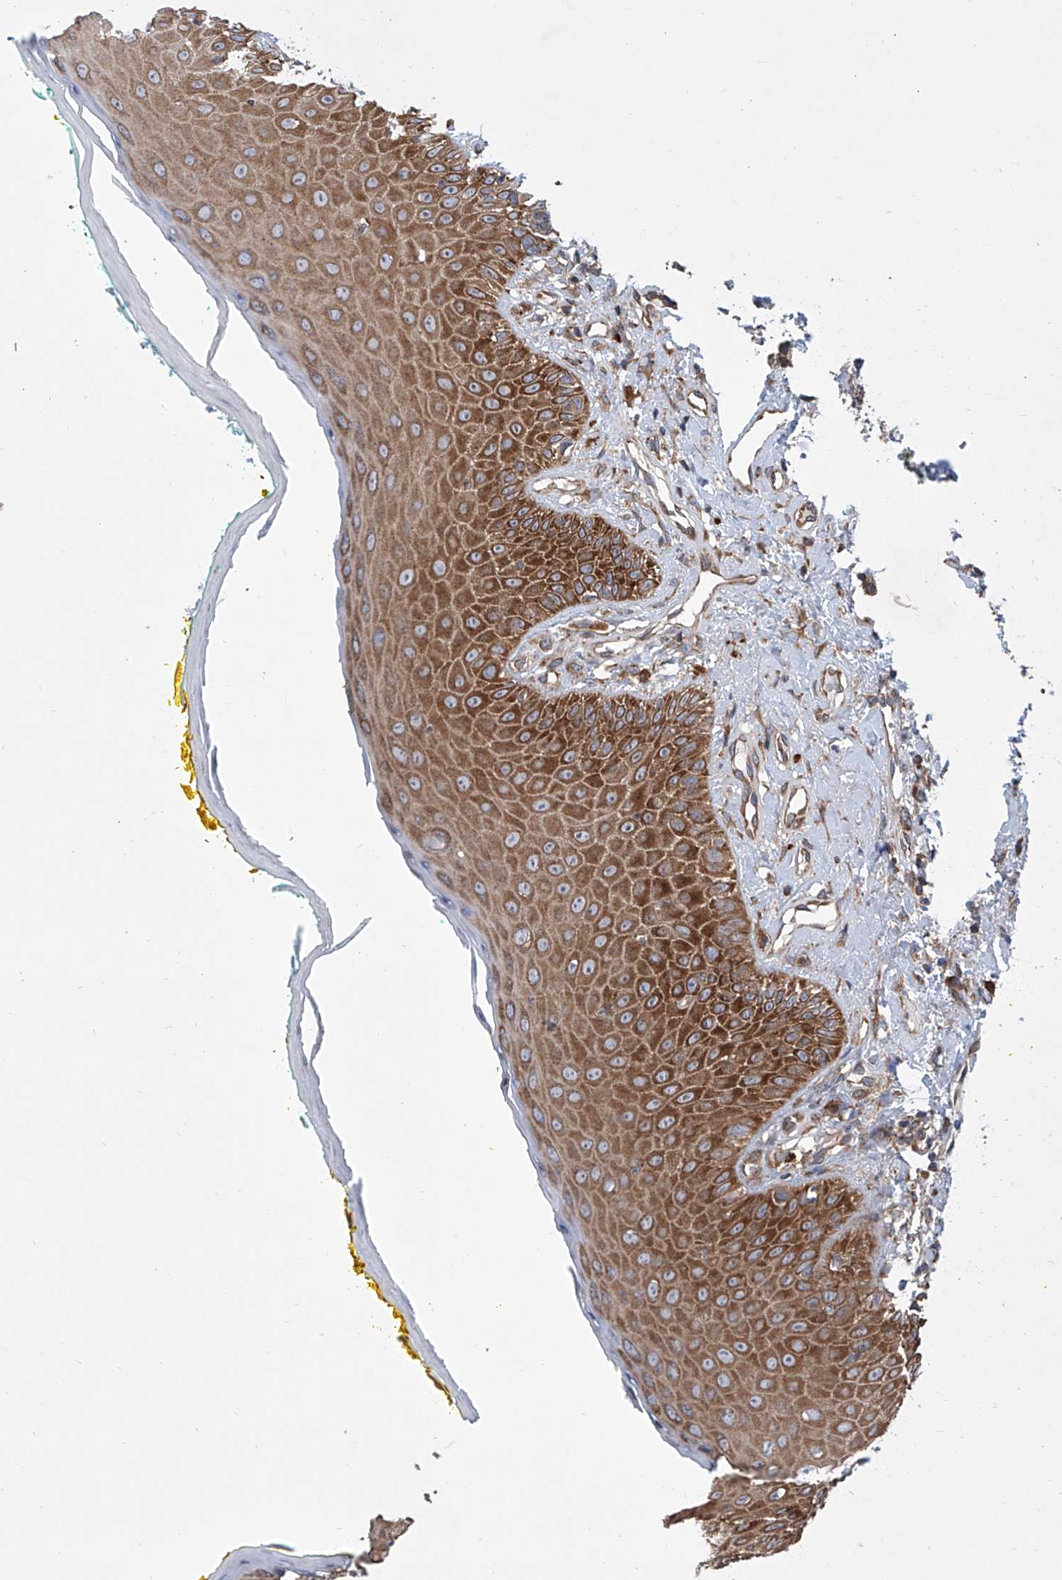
{"staining": {"intensity": "strong", "quantity": ">75%", "location": "cytoplasmic/membranous"}, "tissue": "oral mucosa", "cell_type": "Squamous epithelial cells", "image_type": "normal", "snomed": [{"axis": "morphology", "description": "Normal tissue, NOS"}, {"axis": "topography", "description": "Oral tissue"}], "caption": "This is a micrograph of immunohistochemistry (IHC) staining of normal oral mucosa, which shows strong expression in the cytoplasmic/membranous of squamous epithelial cells.", "gene": "SENP2", "patient": {"sex": "female", "age": 70}}